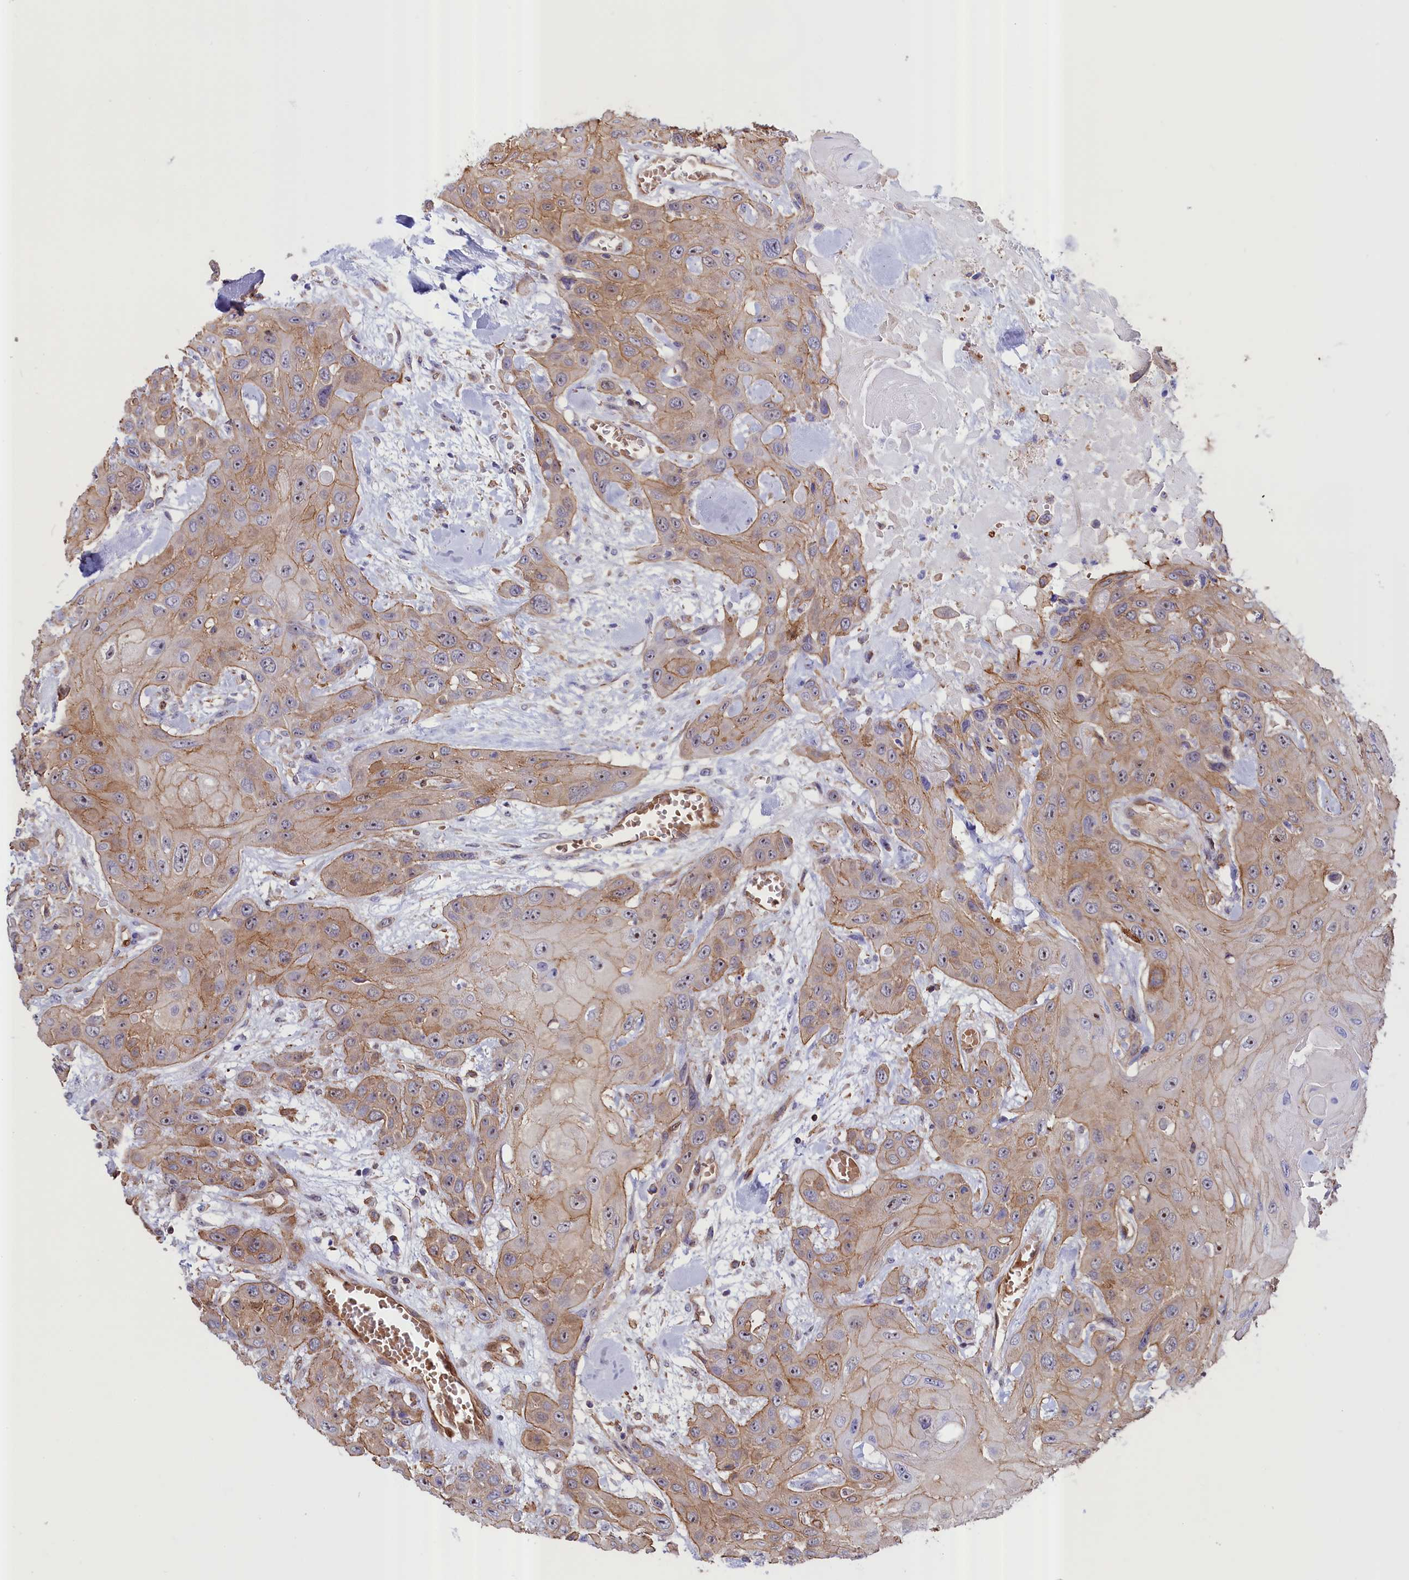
{"staining": {"intensity": "moderate", "quantity": "25%-75%", "location": "cytoplasmic/membranous"}, "tissue": "head and neck cancer", "cell_type": "Tumor cells", "image_type": "cancer", "snomed": [{"axis": "morphology", "description": "Squamous cell carcinoma, NOS"}, {"axis": "topography", "description": "Head-Neck"}], "caption": "Human head and neck cancer (squamous cell carcinoma) stained with a protein marker demonstrates moderate staining in tumor cells.", "gene": "ABCC12", "patient": {"sex": "male", "age": 81}}